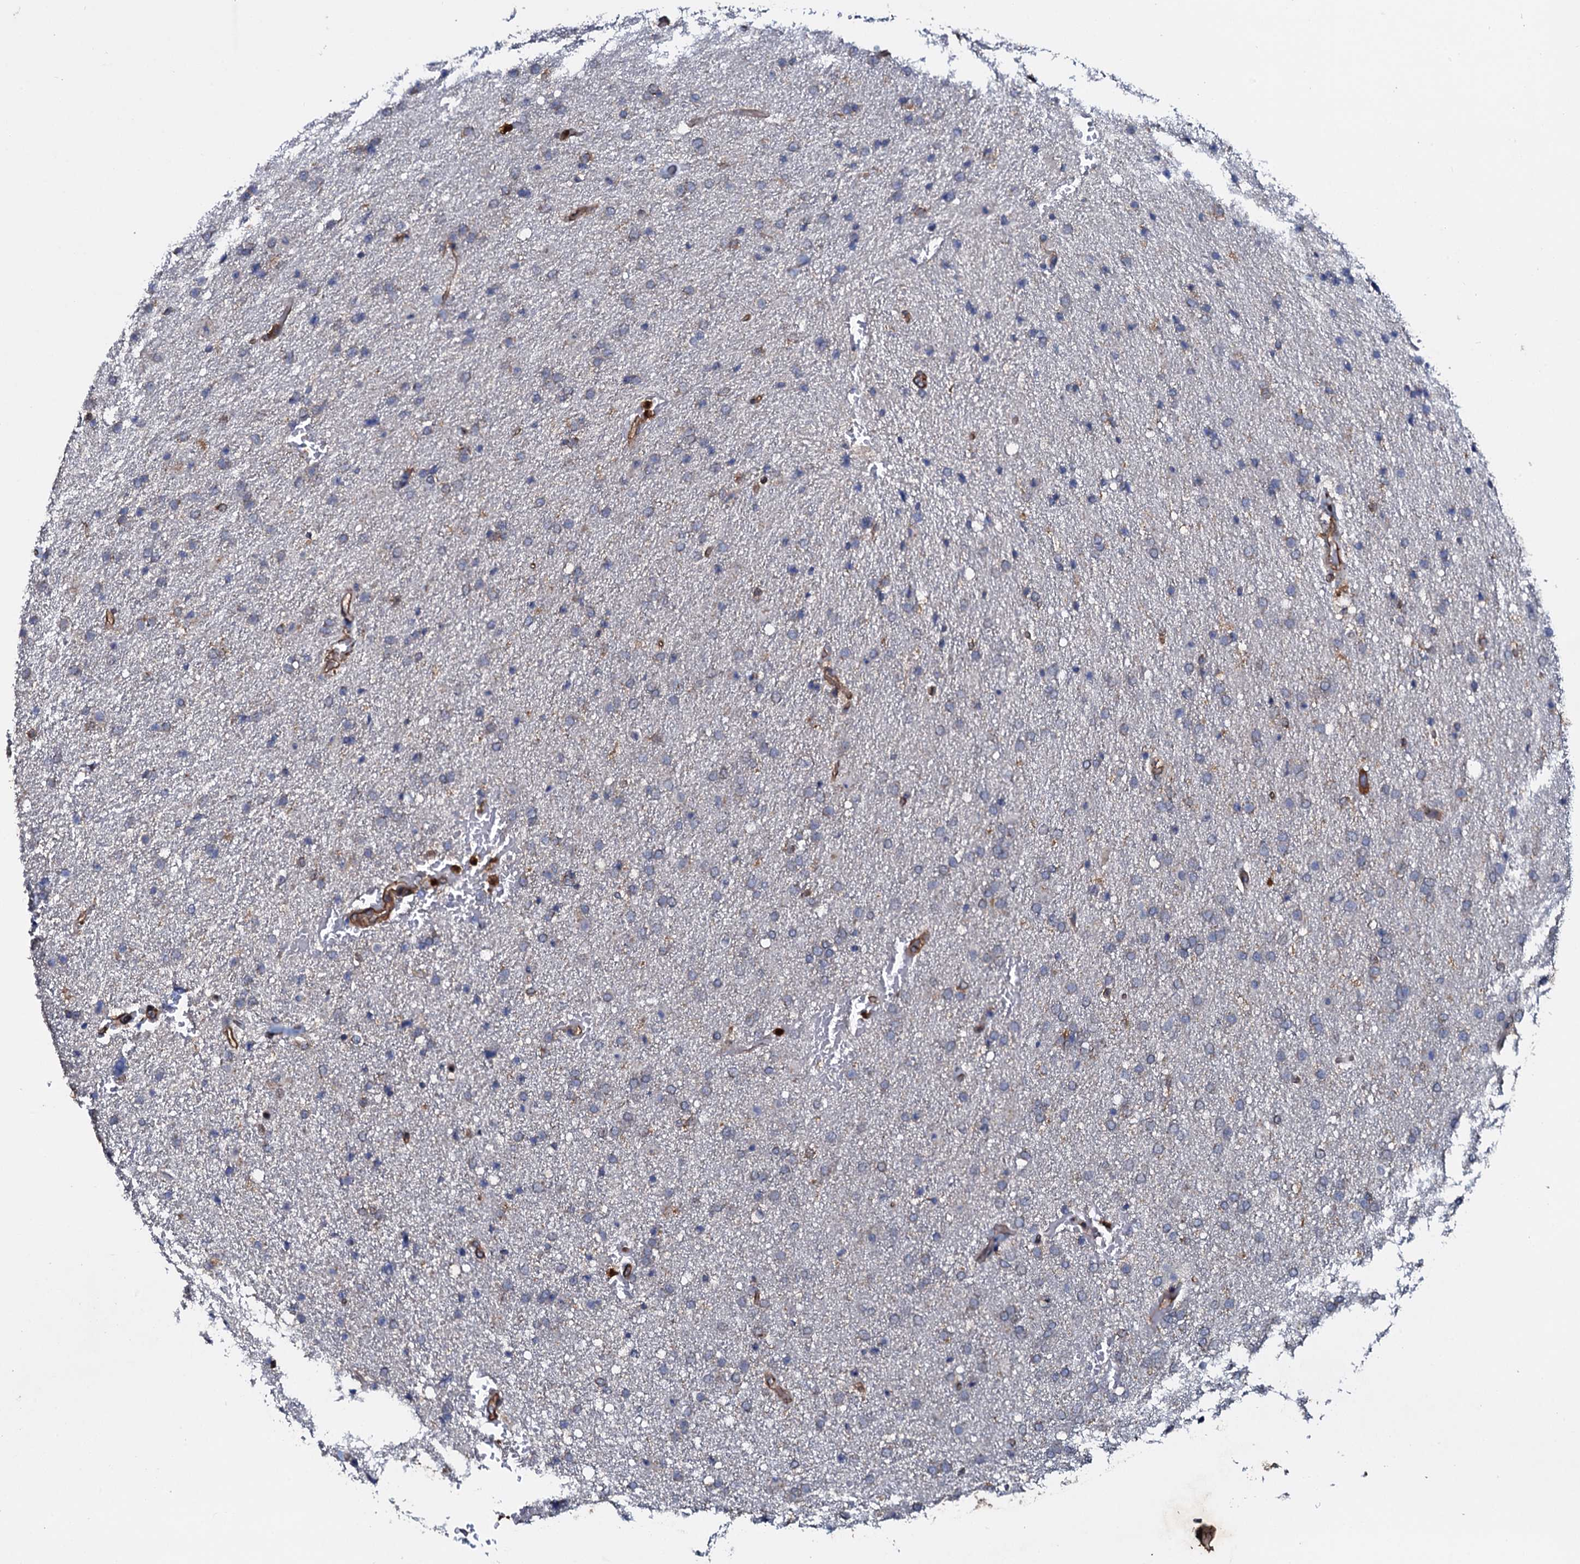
{"staining": {"intensity": "negative", "quantity": "none", "location": "none"}, "tissue": "glioma", "cell_type": "Tumor cells", "image_type": "cancer", "snomed": [{"axis": "morphology", "description": "Glioma, malignant, High grade"}, {"axis": "topography", "description": "Brain"}], "caption": "A high-resolution image shows immunohistochemistry staining of glioma, which shows no significant positivity in tumor cells. (DAB (3,3'-diaminobenzidine) IHC, high magnification).", "gene": "GRK2", "patient": {"sex": "male", "age": 72}}